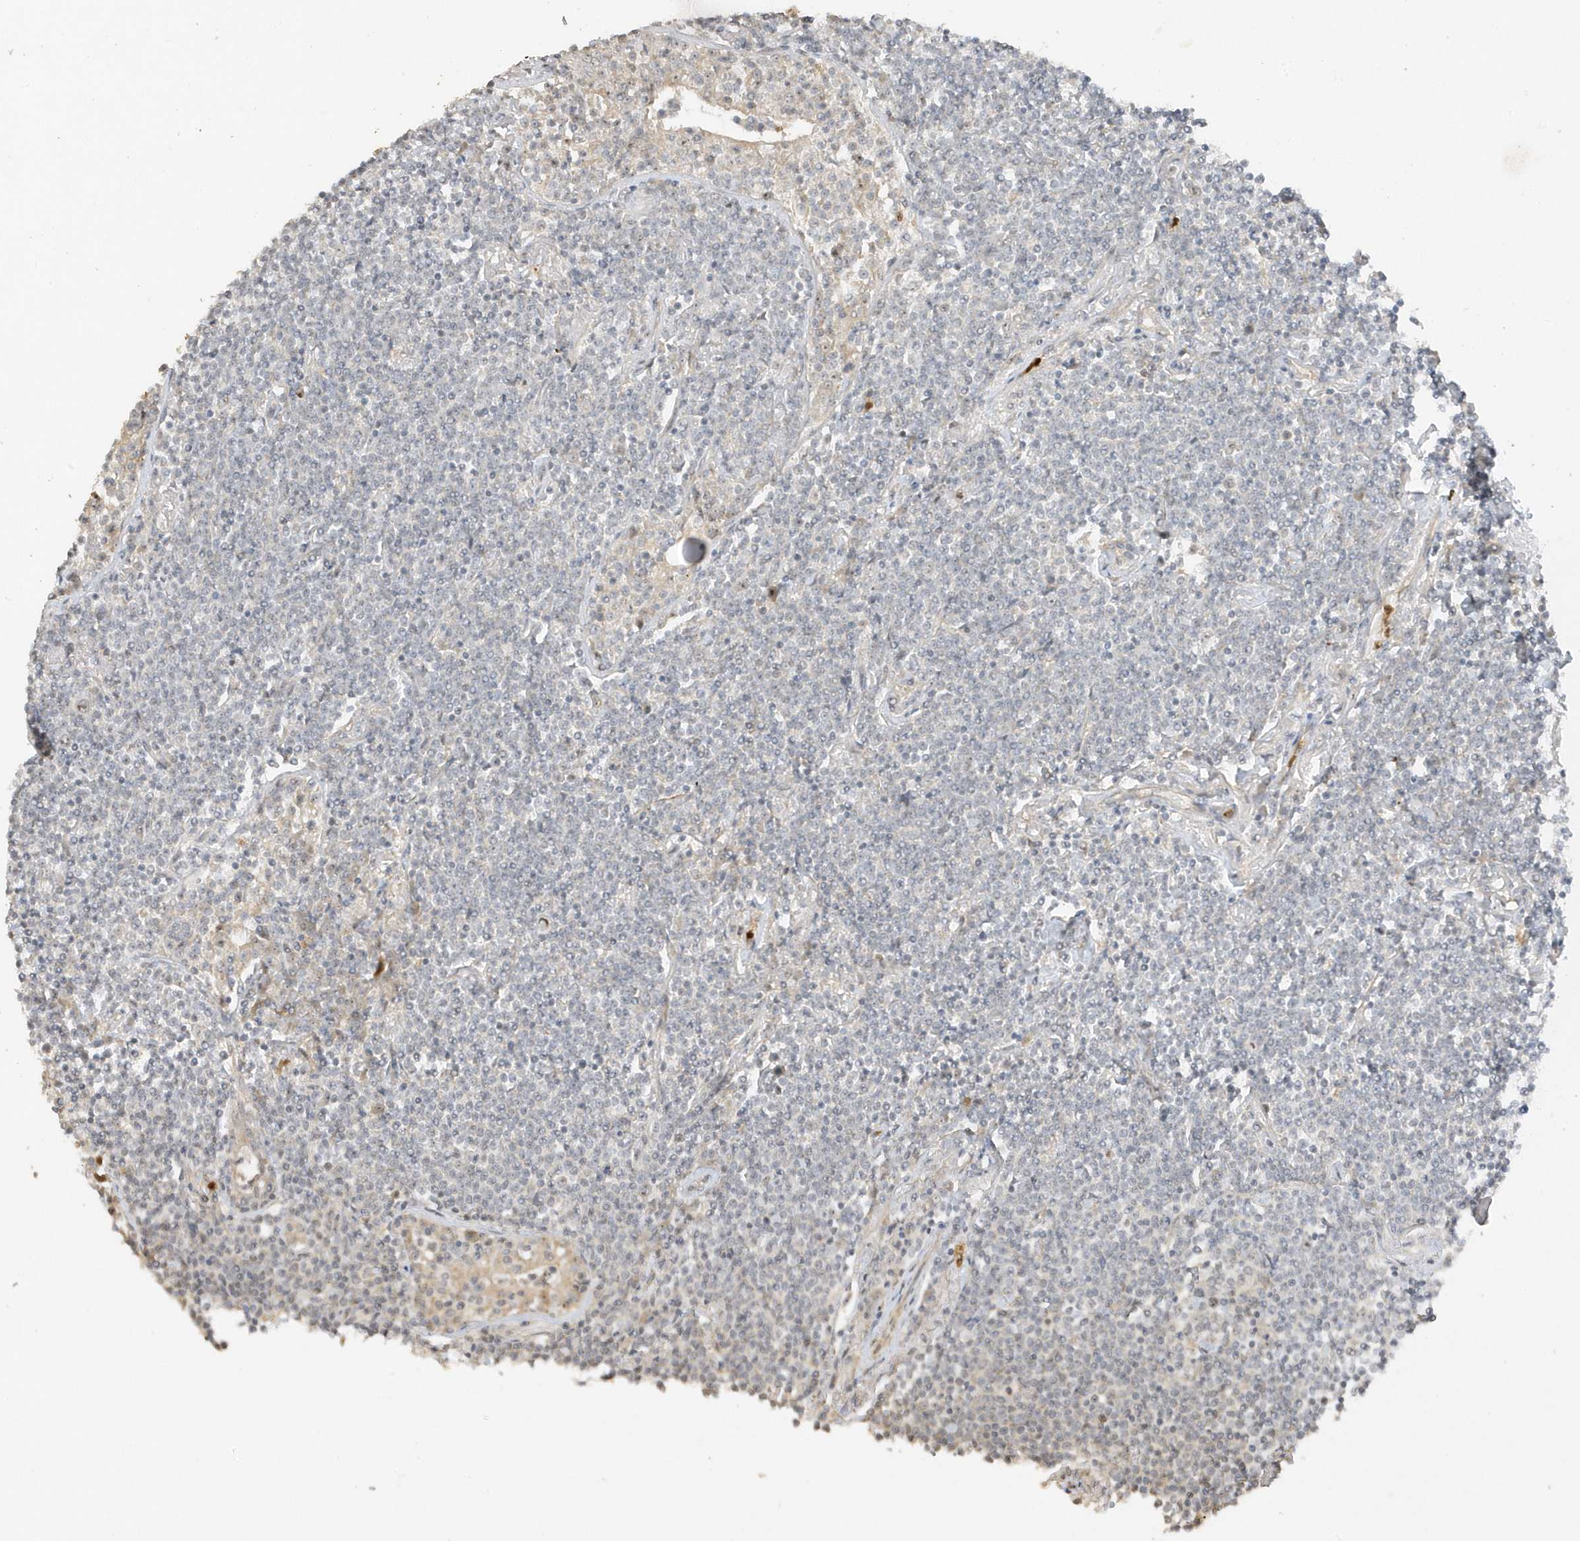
{"staining": {"intensity": "negative", "quantity": "none", "location": "none"}, "tissue": "lymphoma", "cell_type": "Tumor cells", "image_type": "cancer", "snomed": [{"axis": "morphology", "description": "Malignant lymphoma, non-Hodgkin's type, Low grade"}, {"axis": "topography", "description": "Lung"}], "caption": "DAB (3,3'-diaminobenzidine) immunohistochemical staining of human lymphoma reveals no significant staining in tumor cells.", "gene": "DDX18", "patient": {"sex": "female", "age": 71}}